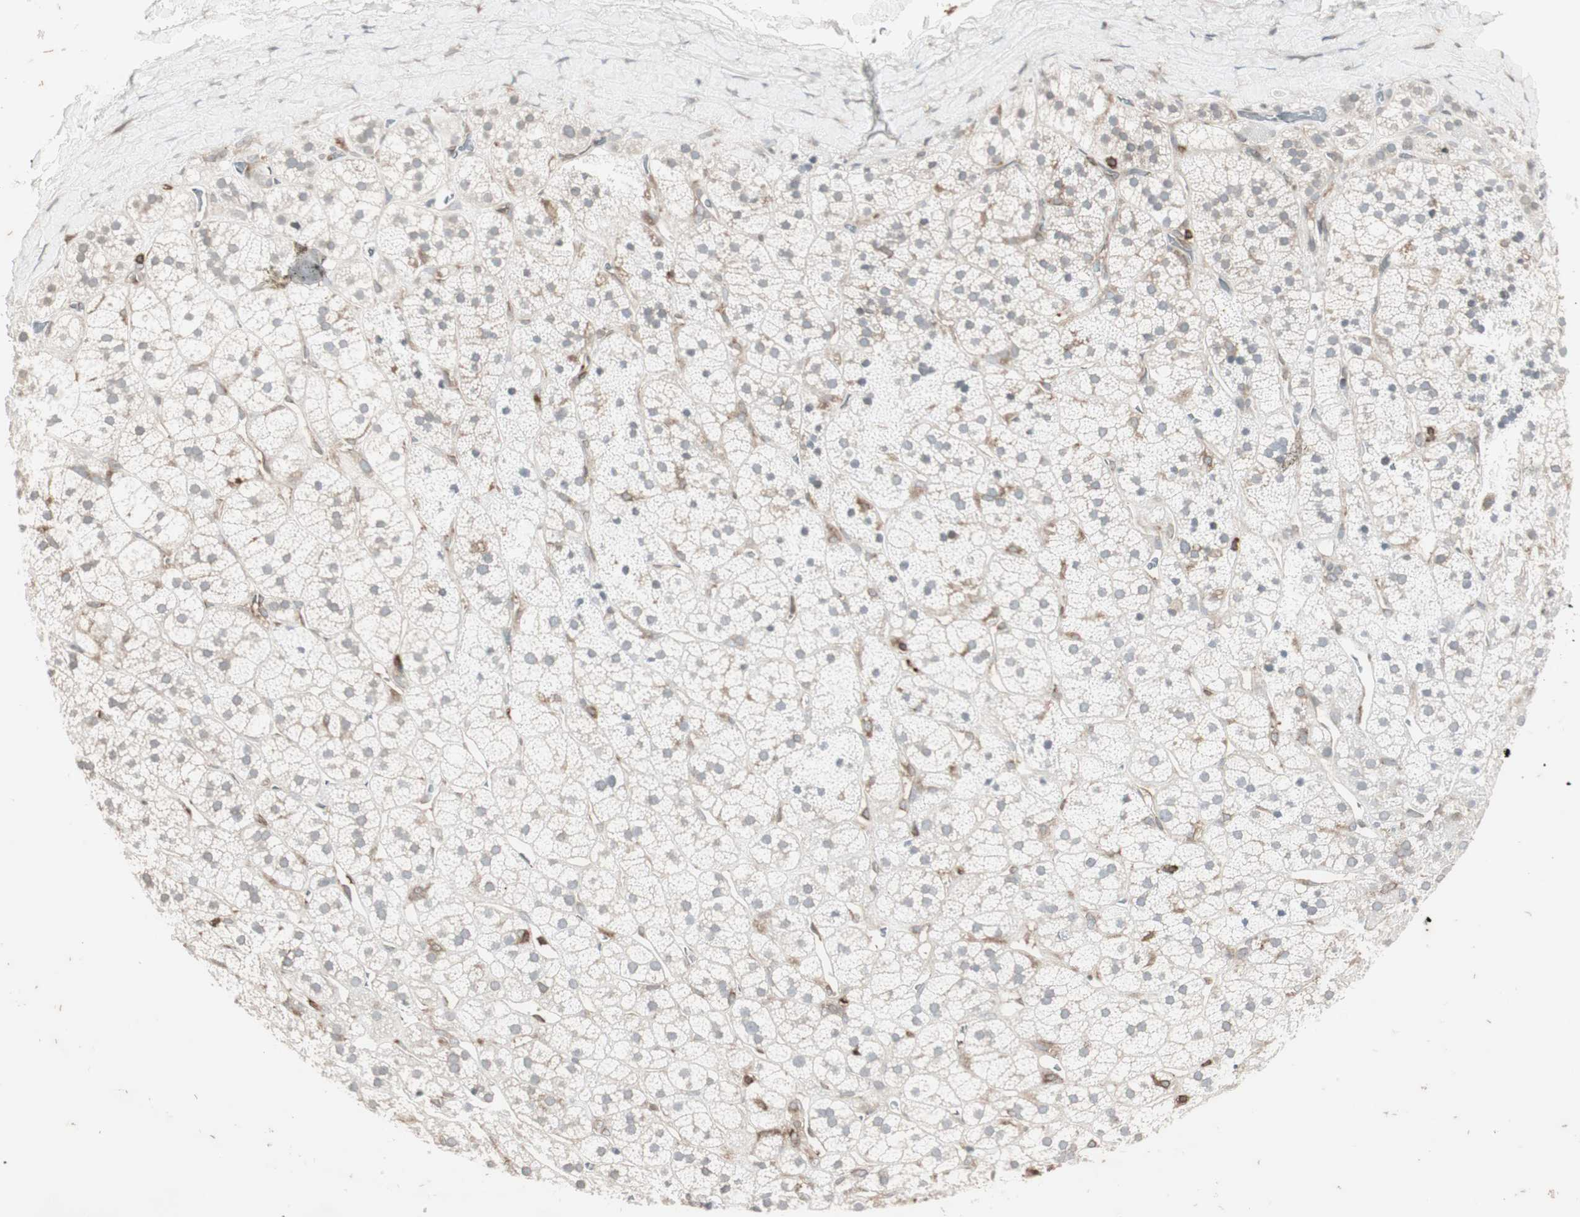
{"staining": {"intensity": "negative", "quantity": "none", "location": "none"}, "tissue": "adrenal gland", "cell_type": "Glandular cells", "image_type": "normal", "snomed": [{"axis": "morphology", "description": "Normal tissue, NOS"}, {"axis": "topography", "description": "Adrenal gland"}], "caption": "A high-resolution histopathology image shows immunohistochemistry staining of normal adrenal gland, which demonstrates no significant positivity in glandular cells.", "gene": "ARHGEF1", "patient": {"sex": "male", "age": 56}}